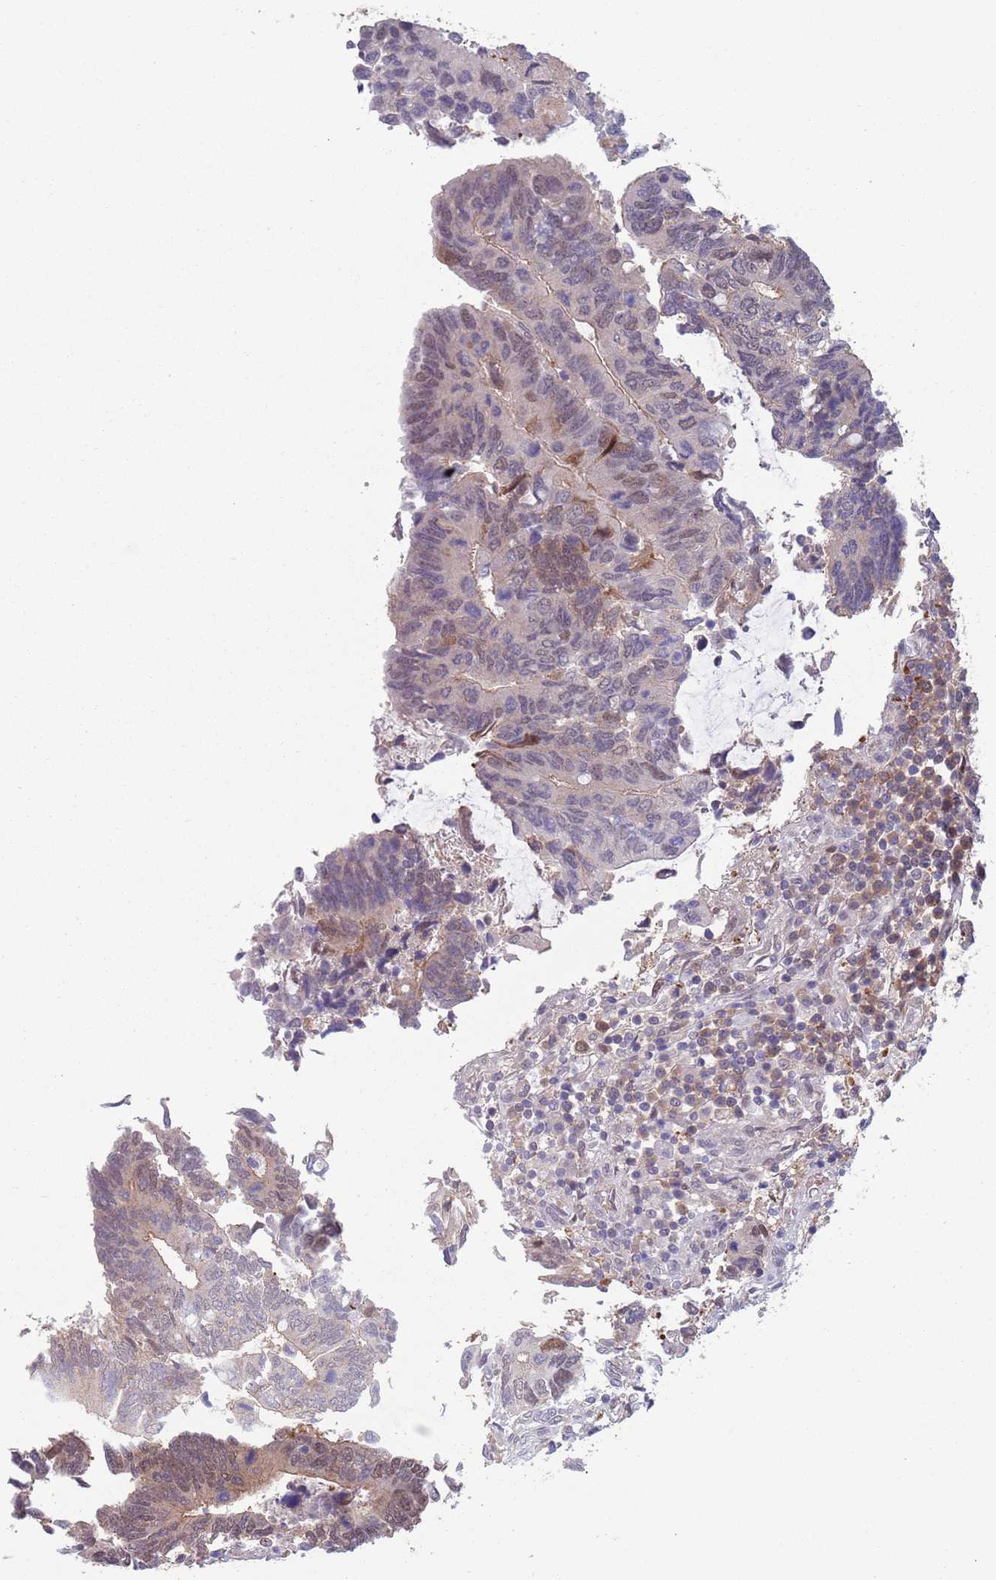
{"staining": {"intensity": "weak", "quantity": "25%-75%", "location": "cytoplasmic/membranous,nuclear"}, "tissue": "colorectal cancer", "cell_type": "Tumor cells", "image_type": "cancer", "snomed": [{"axis": "morphology", "description": "Adenocarcinoma, NOS"}, {"axis": "topography", "description": "Colon"}], "caption": "Immunohistochemical staining of adenocarcinoma (colorectal) displays low levels of weak cytoplasmic/membranous and nuclear protein expression in about 25%-75% of tumor cells. The staining is performed using DAB (3,3'-diaminobenzidine) brown chromogen to label protein expression. The nuclei are counter-stained blue using hematoxylin.", "gene": "CLNS1A", "patient": {"sex": "male", "age": 87}}